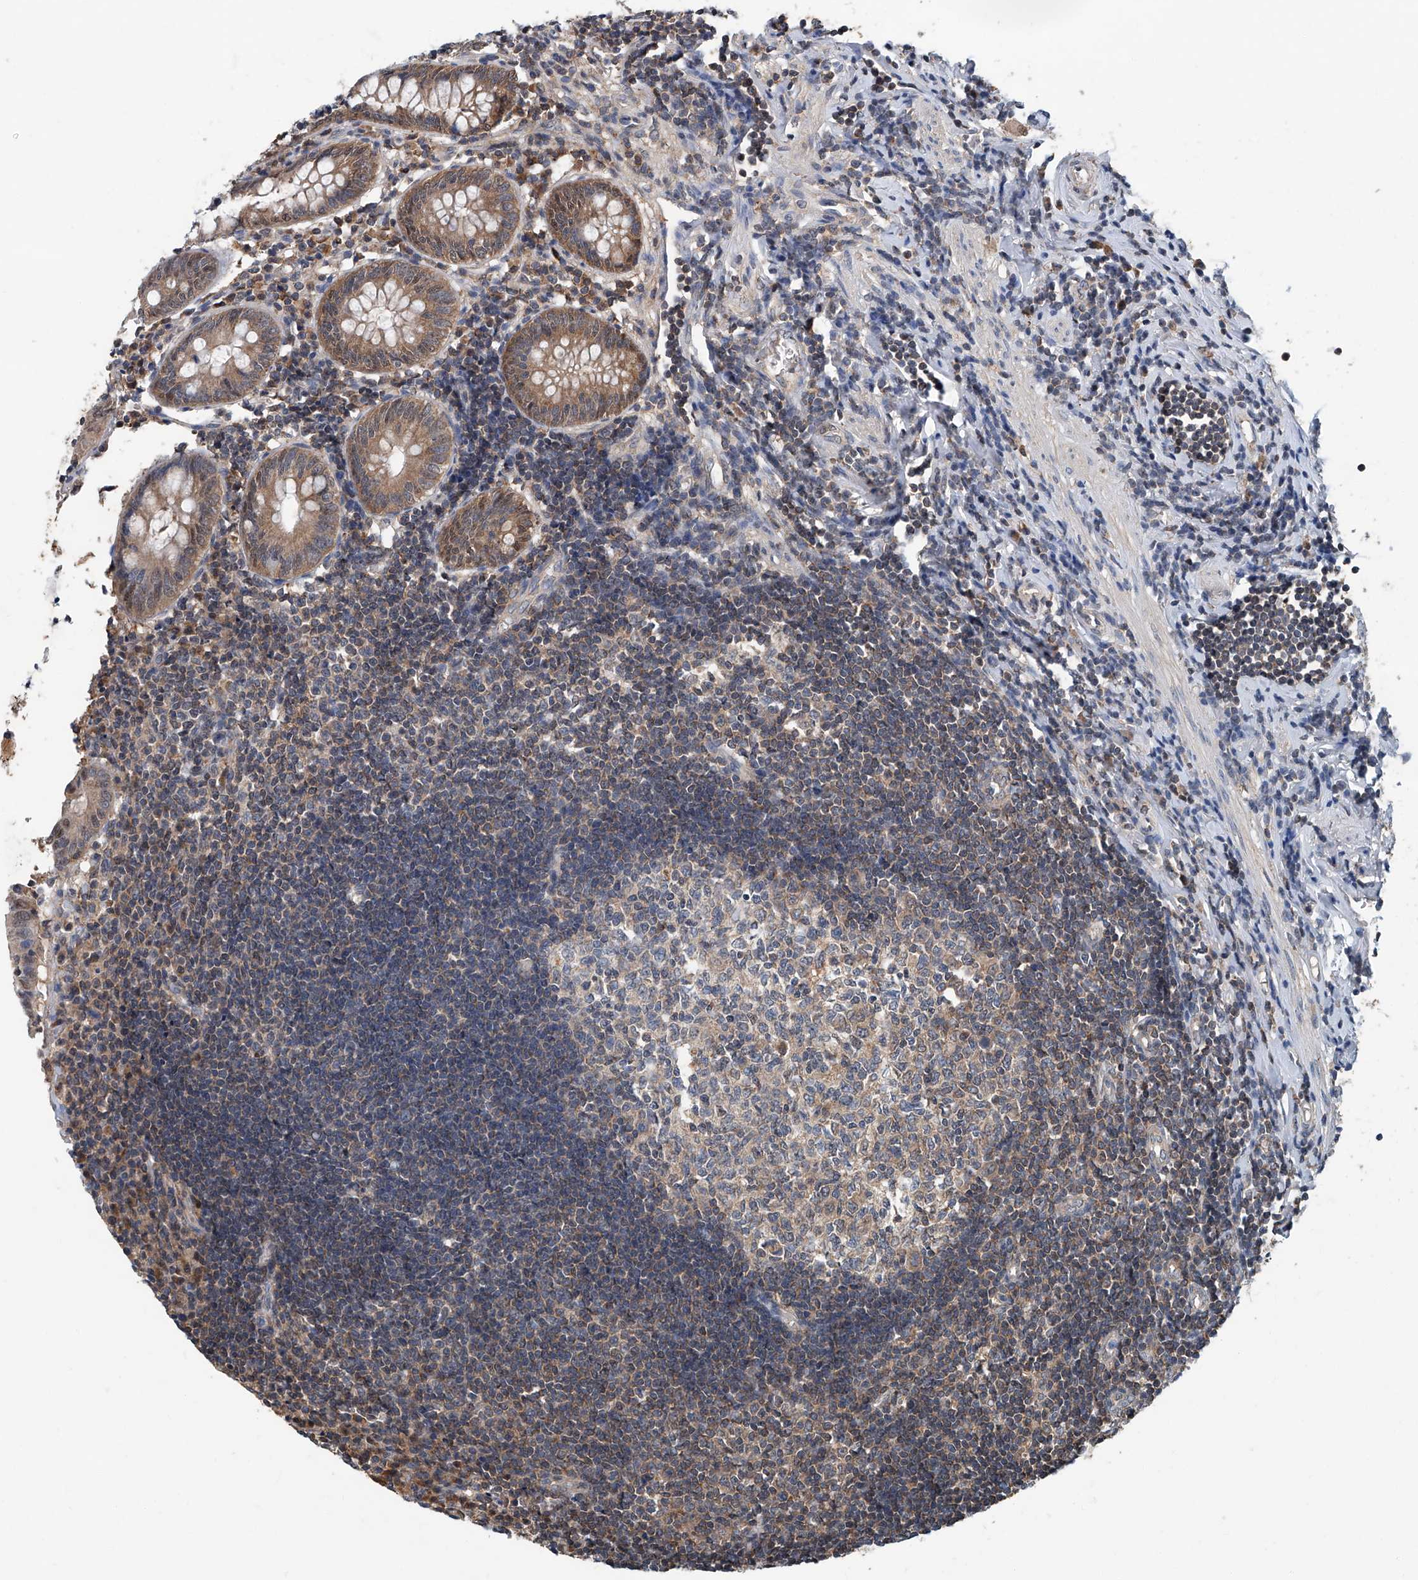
{"staining": {"intensity": "moderate", "quantity": ">75%", "location": "cytoplasmic/membranous"}, "tissue": "appendix", "cell_type": "Glandular cells", "image_type": "normal", "snomed": [{"axis": "morphology", "description": "Normal tissue, NOS"}, {"axis": "topography", "description": "Appendix"}], "caption": "Immunohistochemistry of benign human appendix reveals medium levels of moderate cytoplasmic/membranous expression in about >75% of glandular cells.", "gene": "CLK1", "patient": {"sex": "female", "age": 54}}